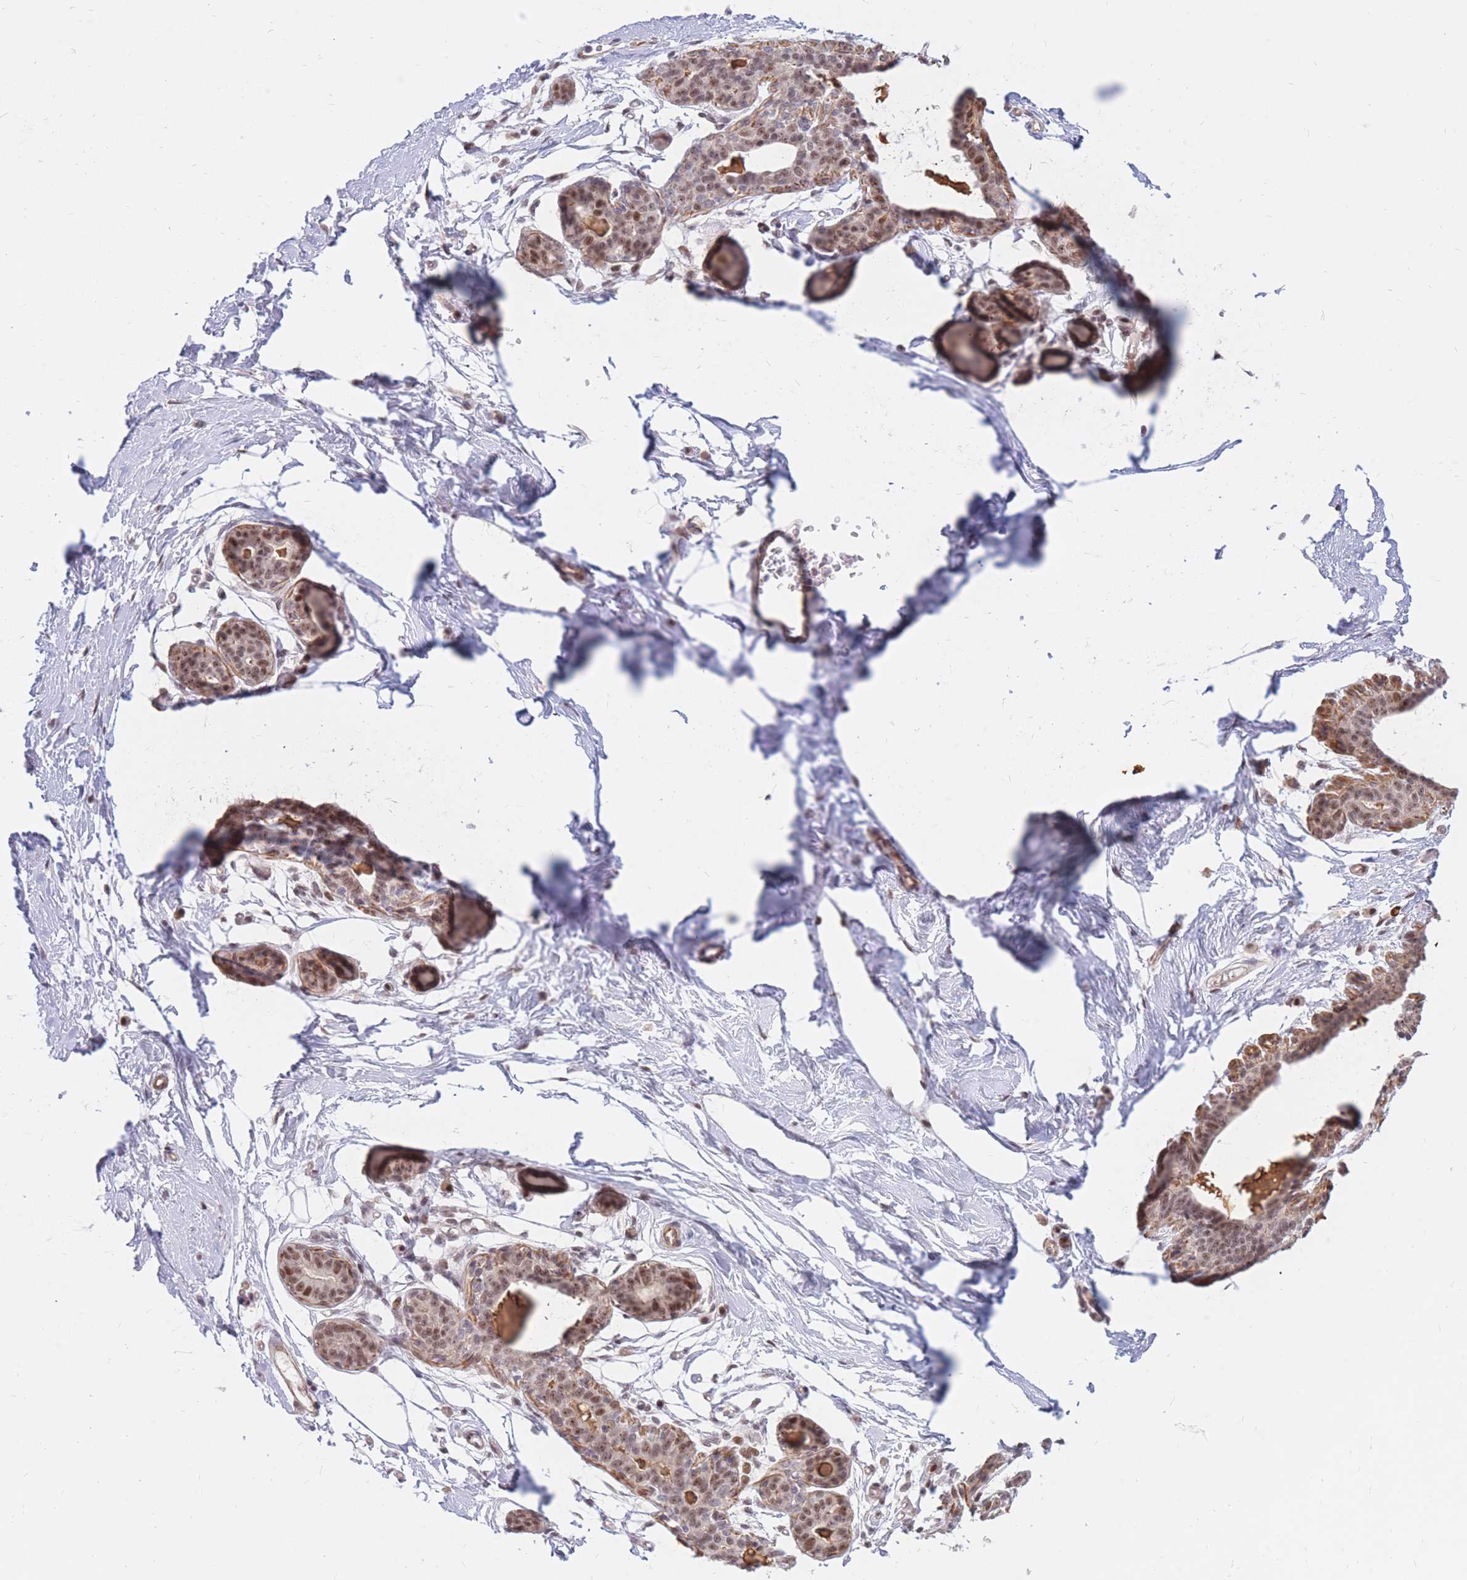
{"staining": {"intensity": "negative", "quantity": "none", "location": "none"}, "tissue": "breast", "cell_type": "Adipocytes", "image_type": "normal", "snomed": [{"axis": "morphology", "description": "Normal tissue, NOS"}, {"axis": "topography", "description": "Breast"}], "caption": "Breast was stained to show a protein in brown. There is no significant expression in adipocytes. Nuclei are stained in blue.", "gene": "ERICH6B", "patient": {"sex": "female", "age": 45}}